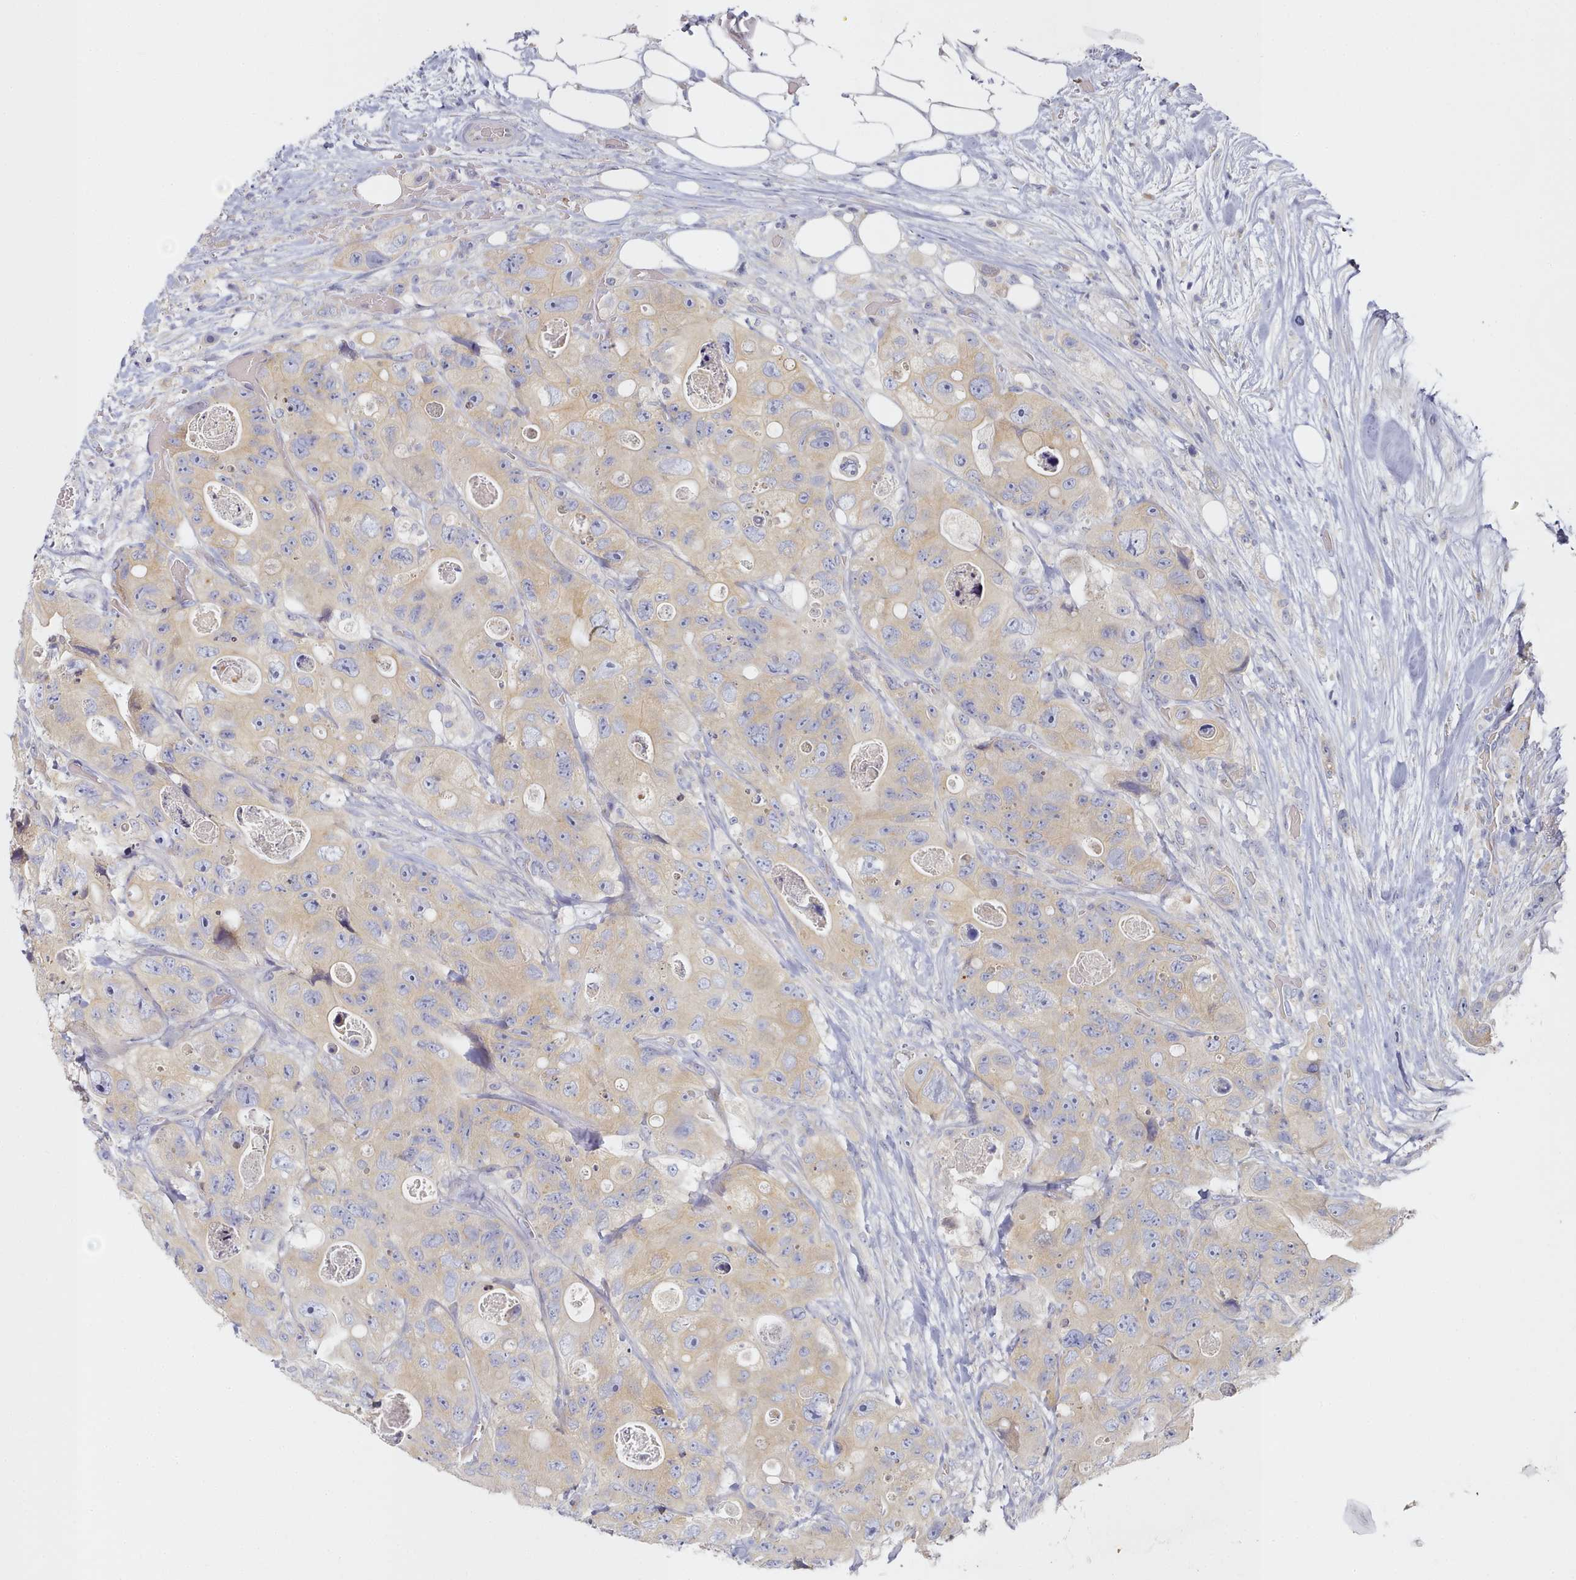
{"staining": {"intensity": "moderate", "quantity": "25%-75%", "location": "cytoplasmic/membranous"}, "tissue": "colorectal cancer", "cell_type": "Tumor cells", "image_type": "cancer", "snomed": [{"axis": "morphology", "description": "Adenocarcinoma, NOS"}, {"axis": "topography", "description": "Colon"}], "caption": "A brown stain labels moderate cytoplasmic/membranous staining of a protein in human colorectal cancer tumor cells.", "gene": "TYW1B", "patient": {"sex": "female", "age": 46}}